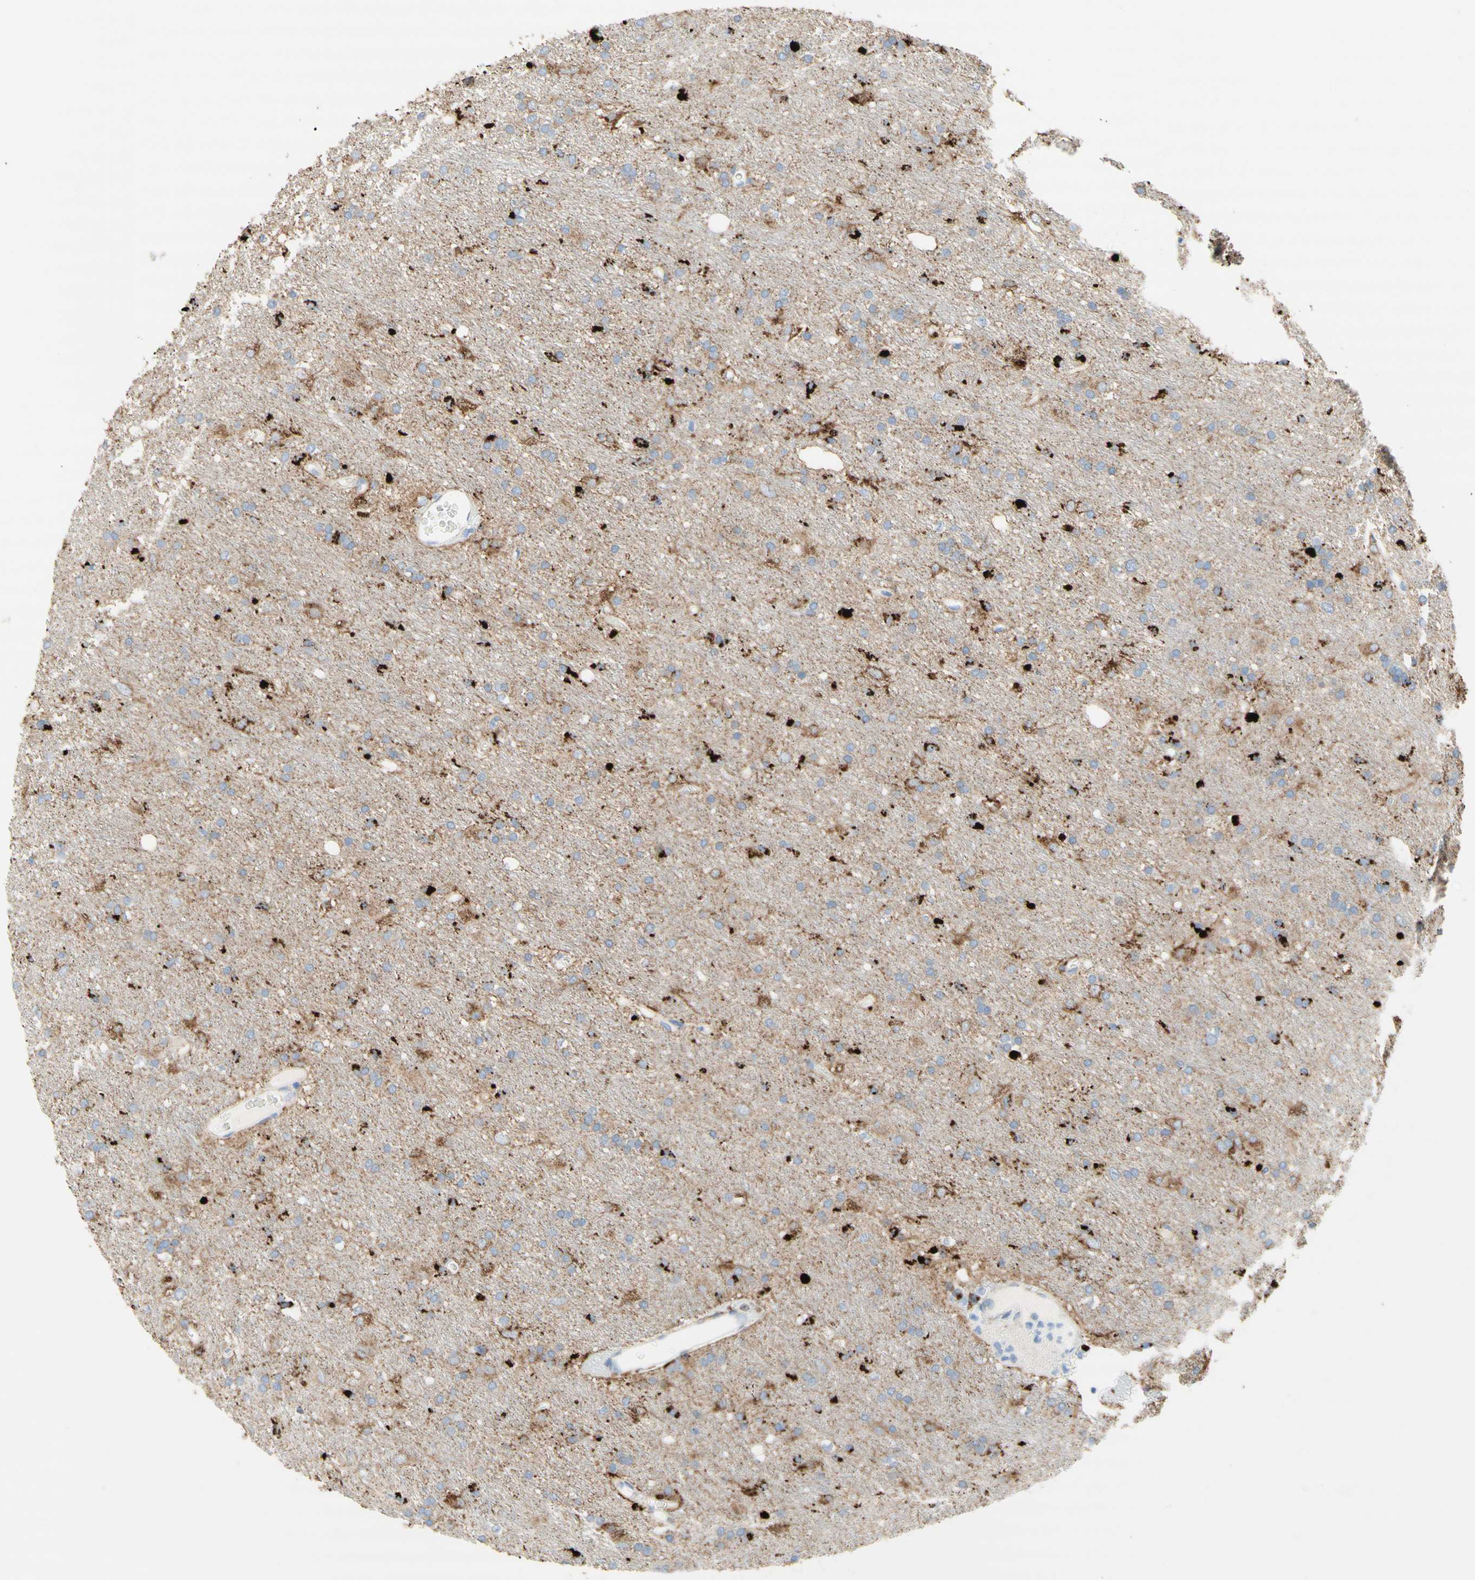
{"staining": {"intensity": "moderate", "quantity": "25%-75%", "location": "cytoplasmic/membranous"}, "tissue": "glioma", "cell_type": "Tumor cells", "image_type": "cancer", "snomed": [{"axis": "morphology", "description": "Glioma, malignant, Low grade"}, {"axis": "topography", "description": "Brain"}], "caption": "This histopathology image displays malignant glioma (low-grade) stained with immunohistochemistry to label a protein in brown. The cytoplasmic/membranous of tumor cells show moderate positivity for the protein. Nuclei are counter-stained blue.", "gene": "URB2", "patient": {"sex": "male", "age": 77}}